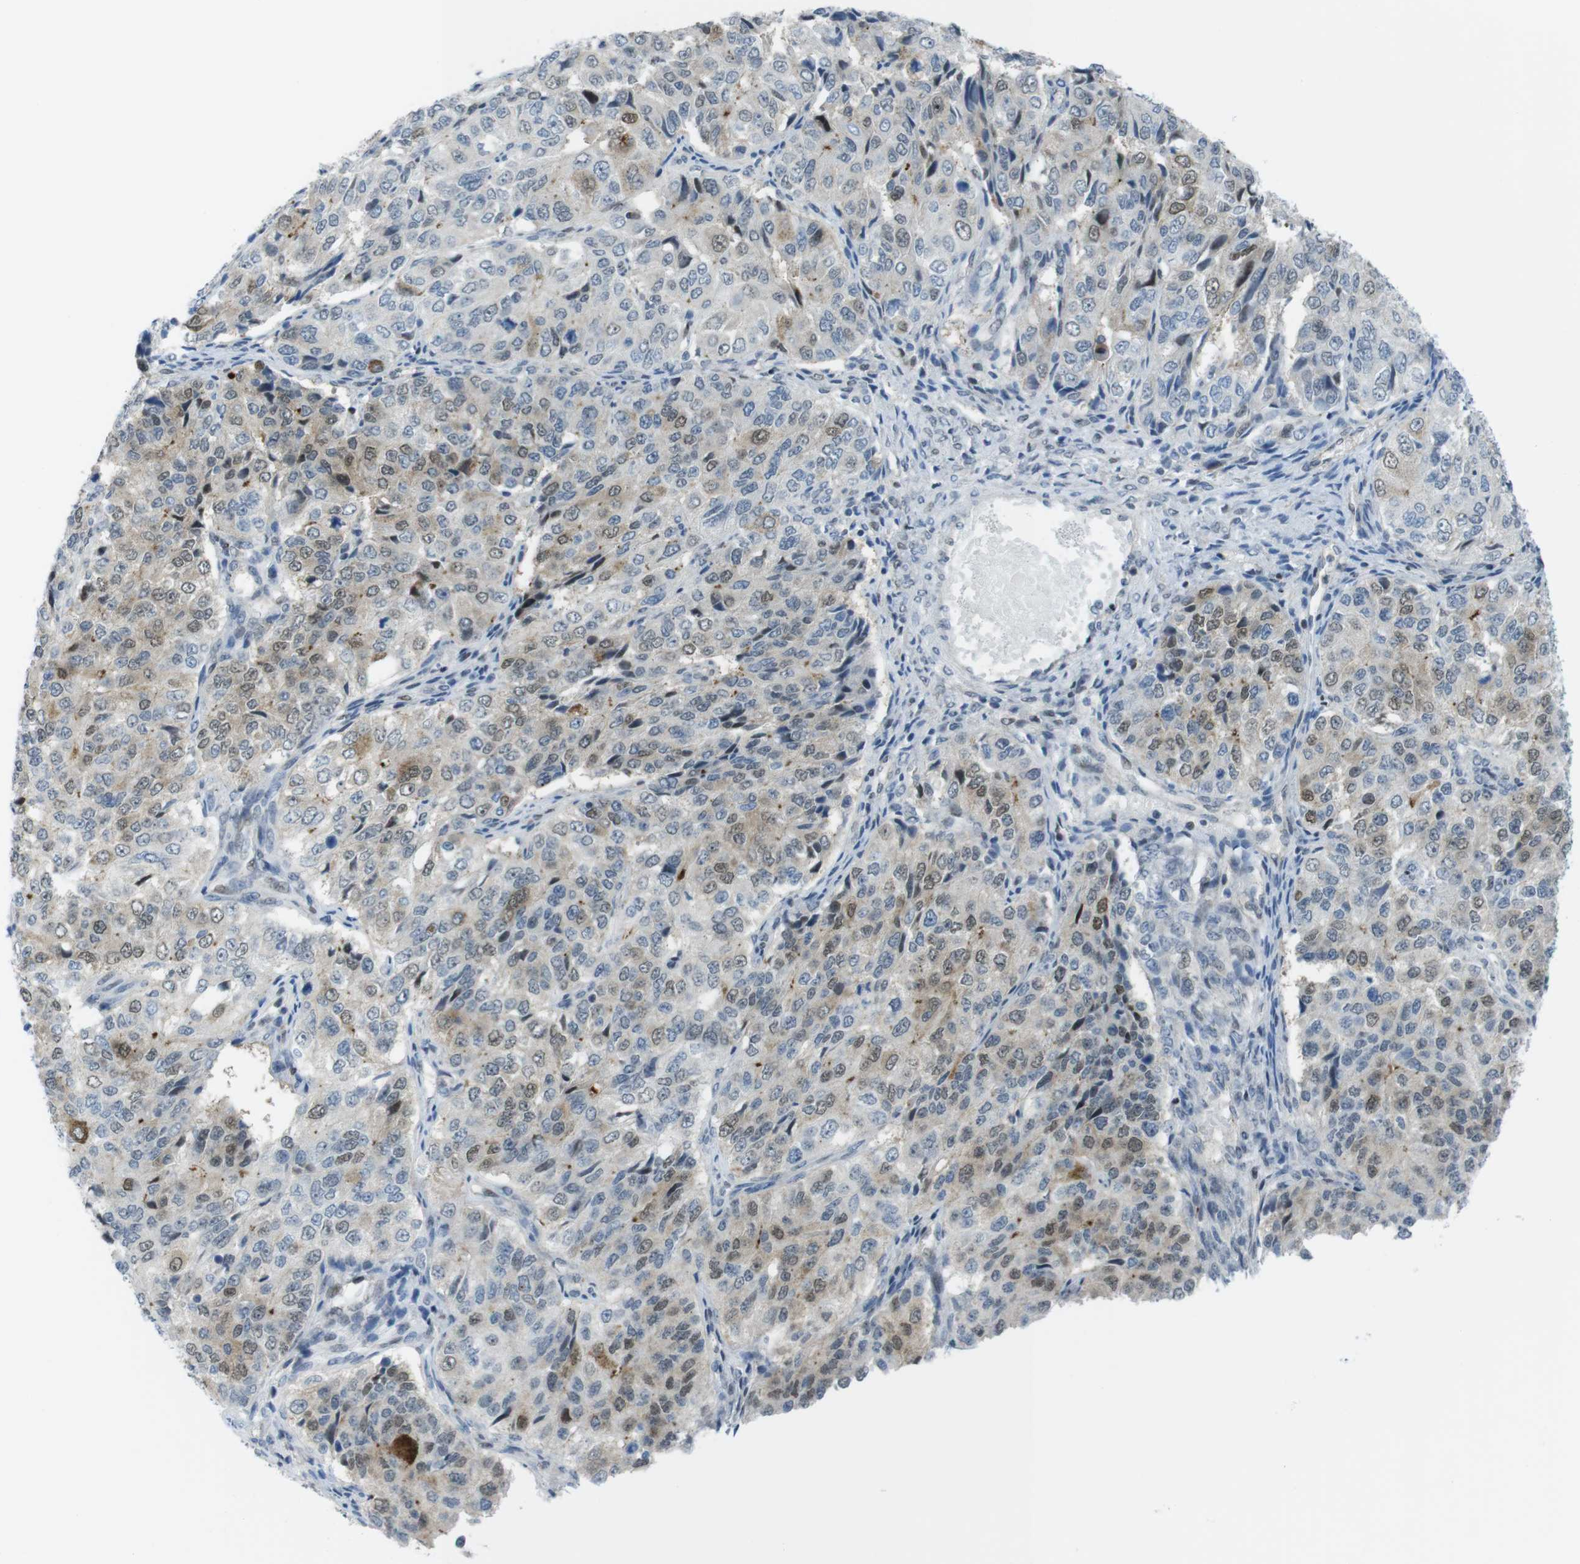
{"staining": {"intensity": "weak", "quantity": "25%-75%", "location": "cytoplasmic/membranous,nuclear"}, "tissue": "ovarian cancer", "cell_type": "Tumor cells", "image_type": "cancer", "snomed": [{"axis": "morphology", "description": "Carcinoma, endometroid"}, {"axis": "topography", "description": "Ovary"}], "caption": "The photomicrograph demonstrates staining of ovarian endometroid carcinoma, revealing weak cytoplasmic/membranous and nuclear protein positivity (brown color) within tumor cells. (brown staining indicates protein expression, while blue staining denotes nuclei).", "gene": "UBB", "patient": {"sex": "female", "age": 51}}